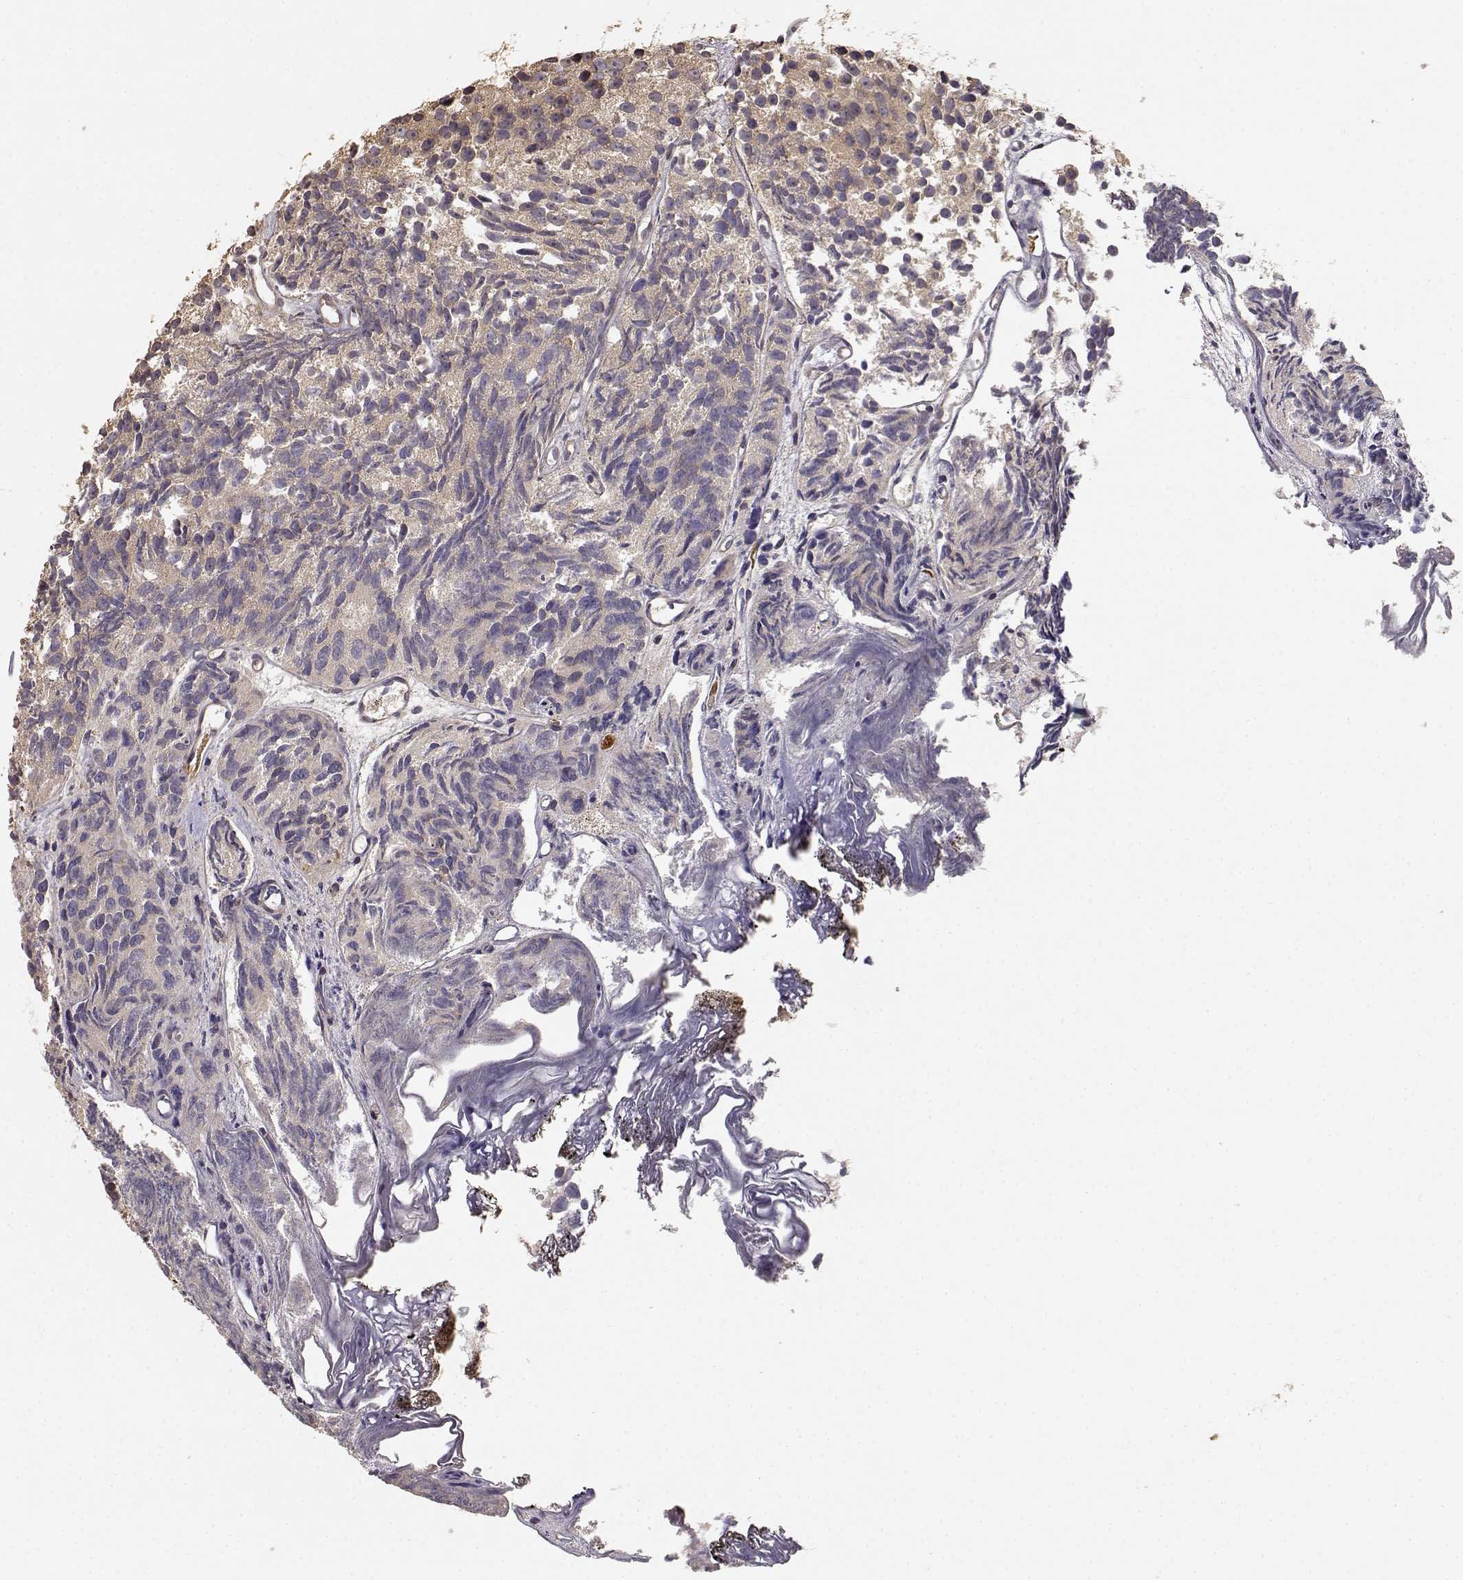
{"staining": {"intensity": "weak", "quantity": "25%-75%", "location": "cytoplasmic/membranous"}, "tissue": "prostate cancer", "cell_type": "Tumor cells", "image_type": "cancer", "snomed": [{"axis": "morphology", "description": "Adenocarcinoma, High grade"}, {"axis": "topography", "description": "Prostate"}], "caption": "This is a histology image of immunohistochemistry (IHC) staining of prostate high-grade adenocarcinoma, which shows weak positivity in the cytoplasmic/membranous of tumor cells.", "gene": "PICK1", "patient": {"sex": "male", "age": 77}}